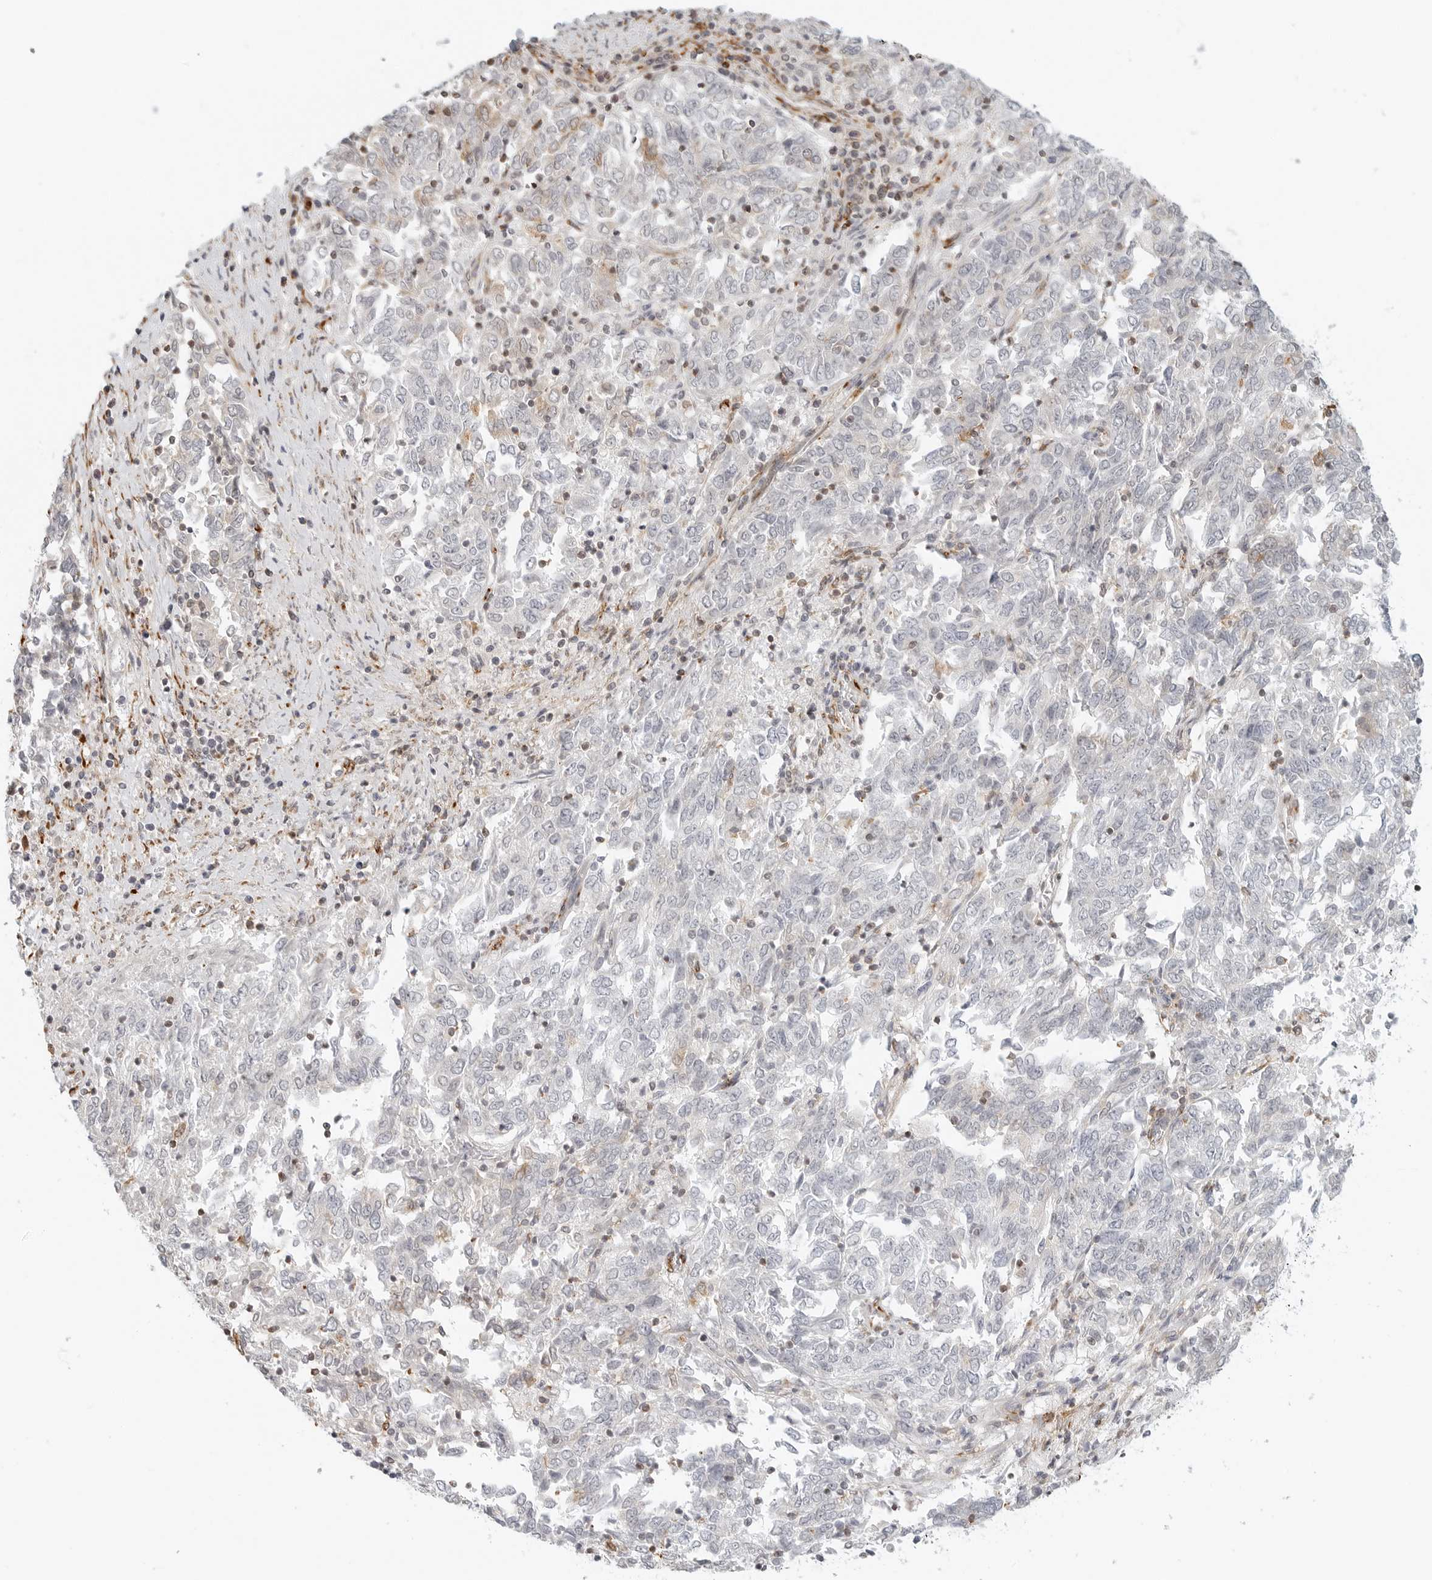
{"staining": {"intensity": "negative", "quantity": "none", "location": "none"}, "tissue": "endometrial cancer", "cell_type": "Tumor cells", "image_type": "cancer", "snomed": [{"axis": "morphology", "description": "Adenocarcinoma, NOS"}, {"axis": "topography", "description": "Endometrium"}], "caption": "Photomicrograph shows no significant protein expression in tumor cells of endometrial cancer.", "gene": "C1QTNF1", "patient": {"sex": "female", "age": 80}}